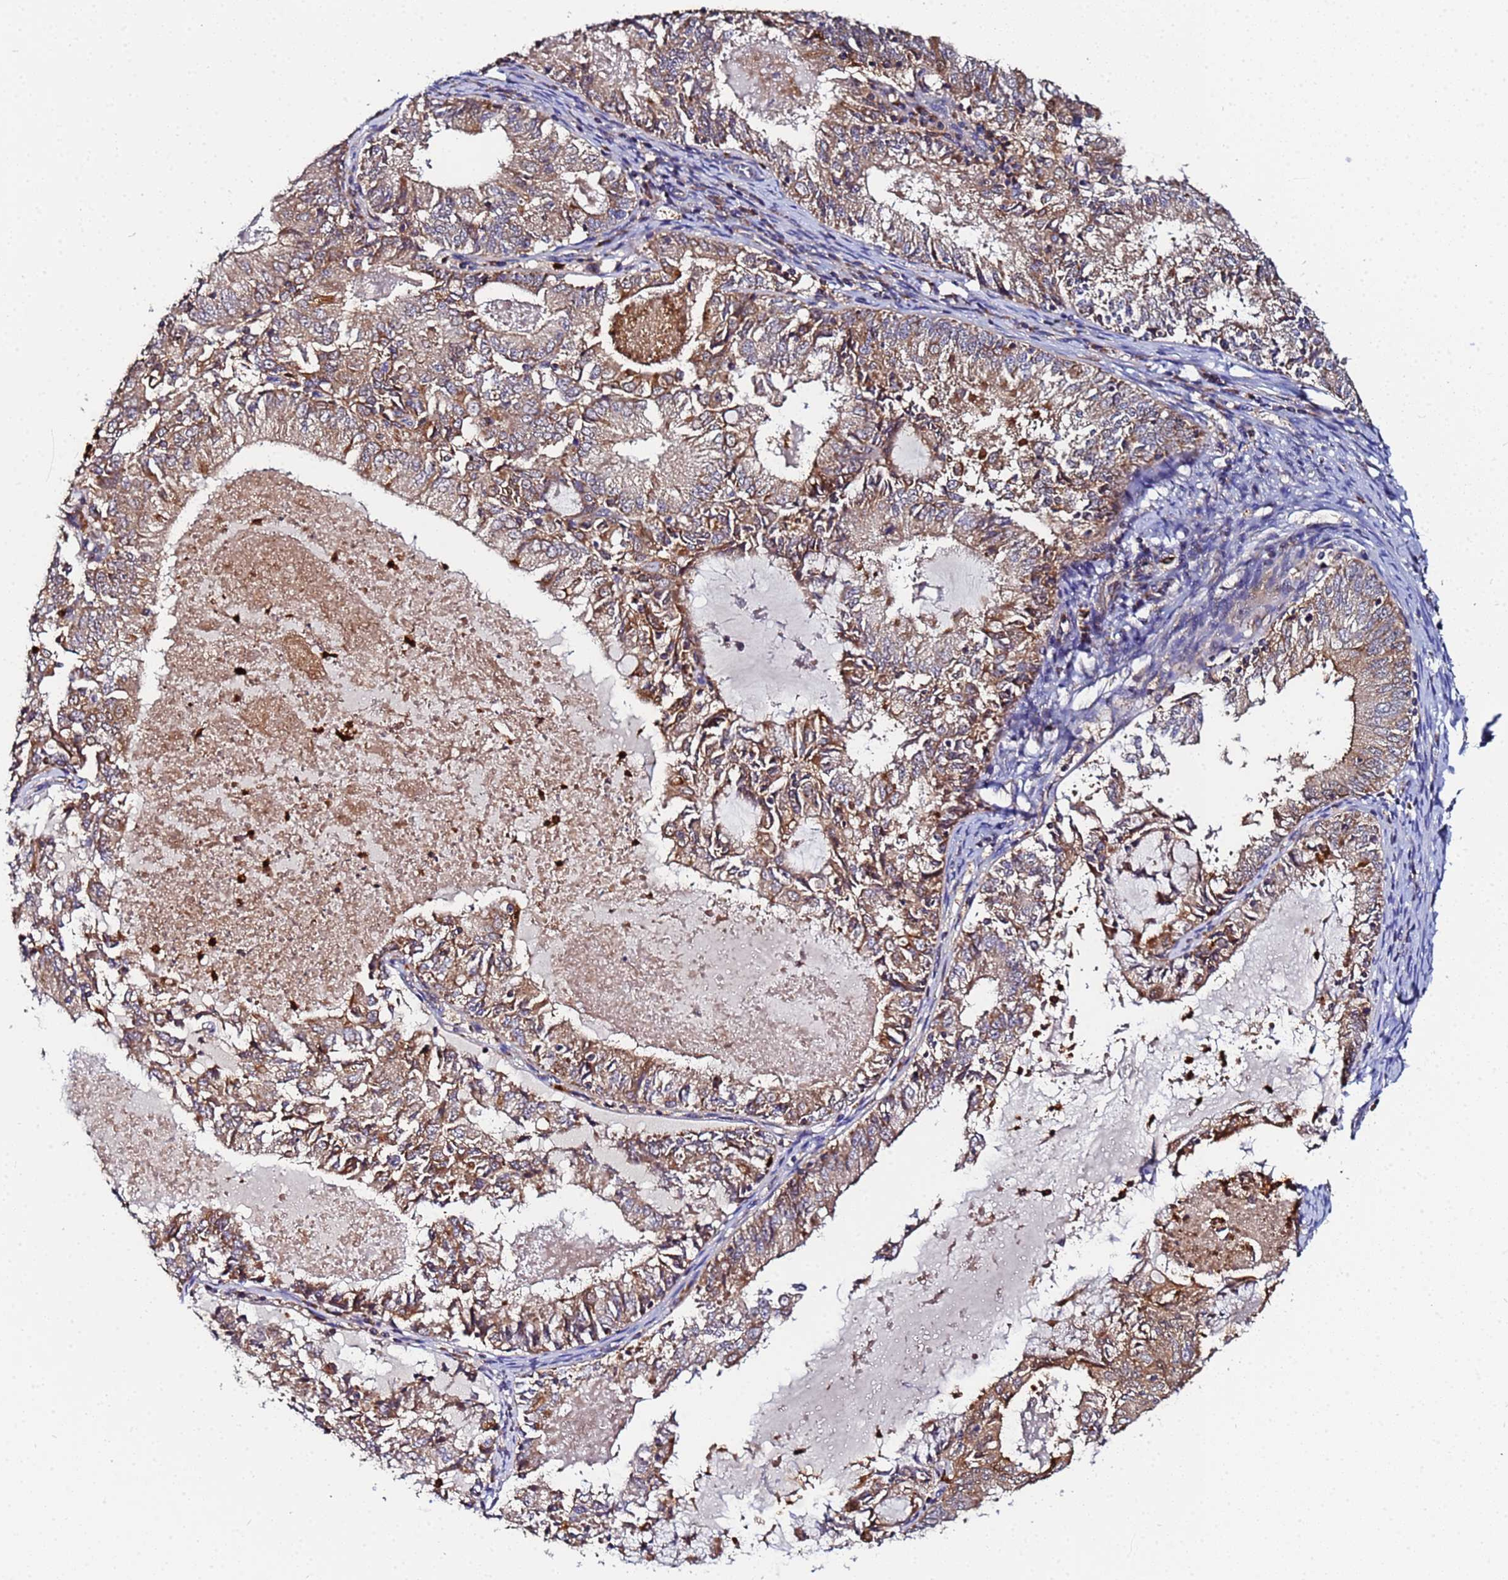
{"staining": {"intensity": "moderate", "quantity": ">75%", "location": "cytoplasmic/membranous"}, "tissue": "endometrial cancer", "cell_type": "Tumor cells", "image_type": "cancer", "snomed": [{"axis": "morphology", "description": "Adenocarcinoma, NOS"}, {"axis": "topography", "description": "Endometrium"}], "caption": "Moderate cytoplasmic/membranous expression for a protein is identified in approximately >75% of tumor cells of endometrial adenocarcinoma using immunohistochemistry (IHC).", "gene": "CCDC127", "patient": {"sex": "female", "age": 57}}